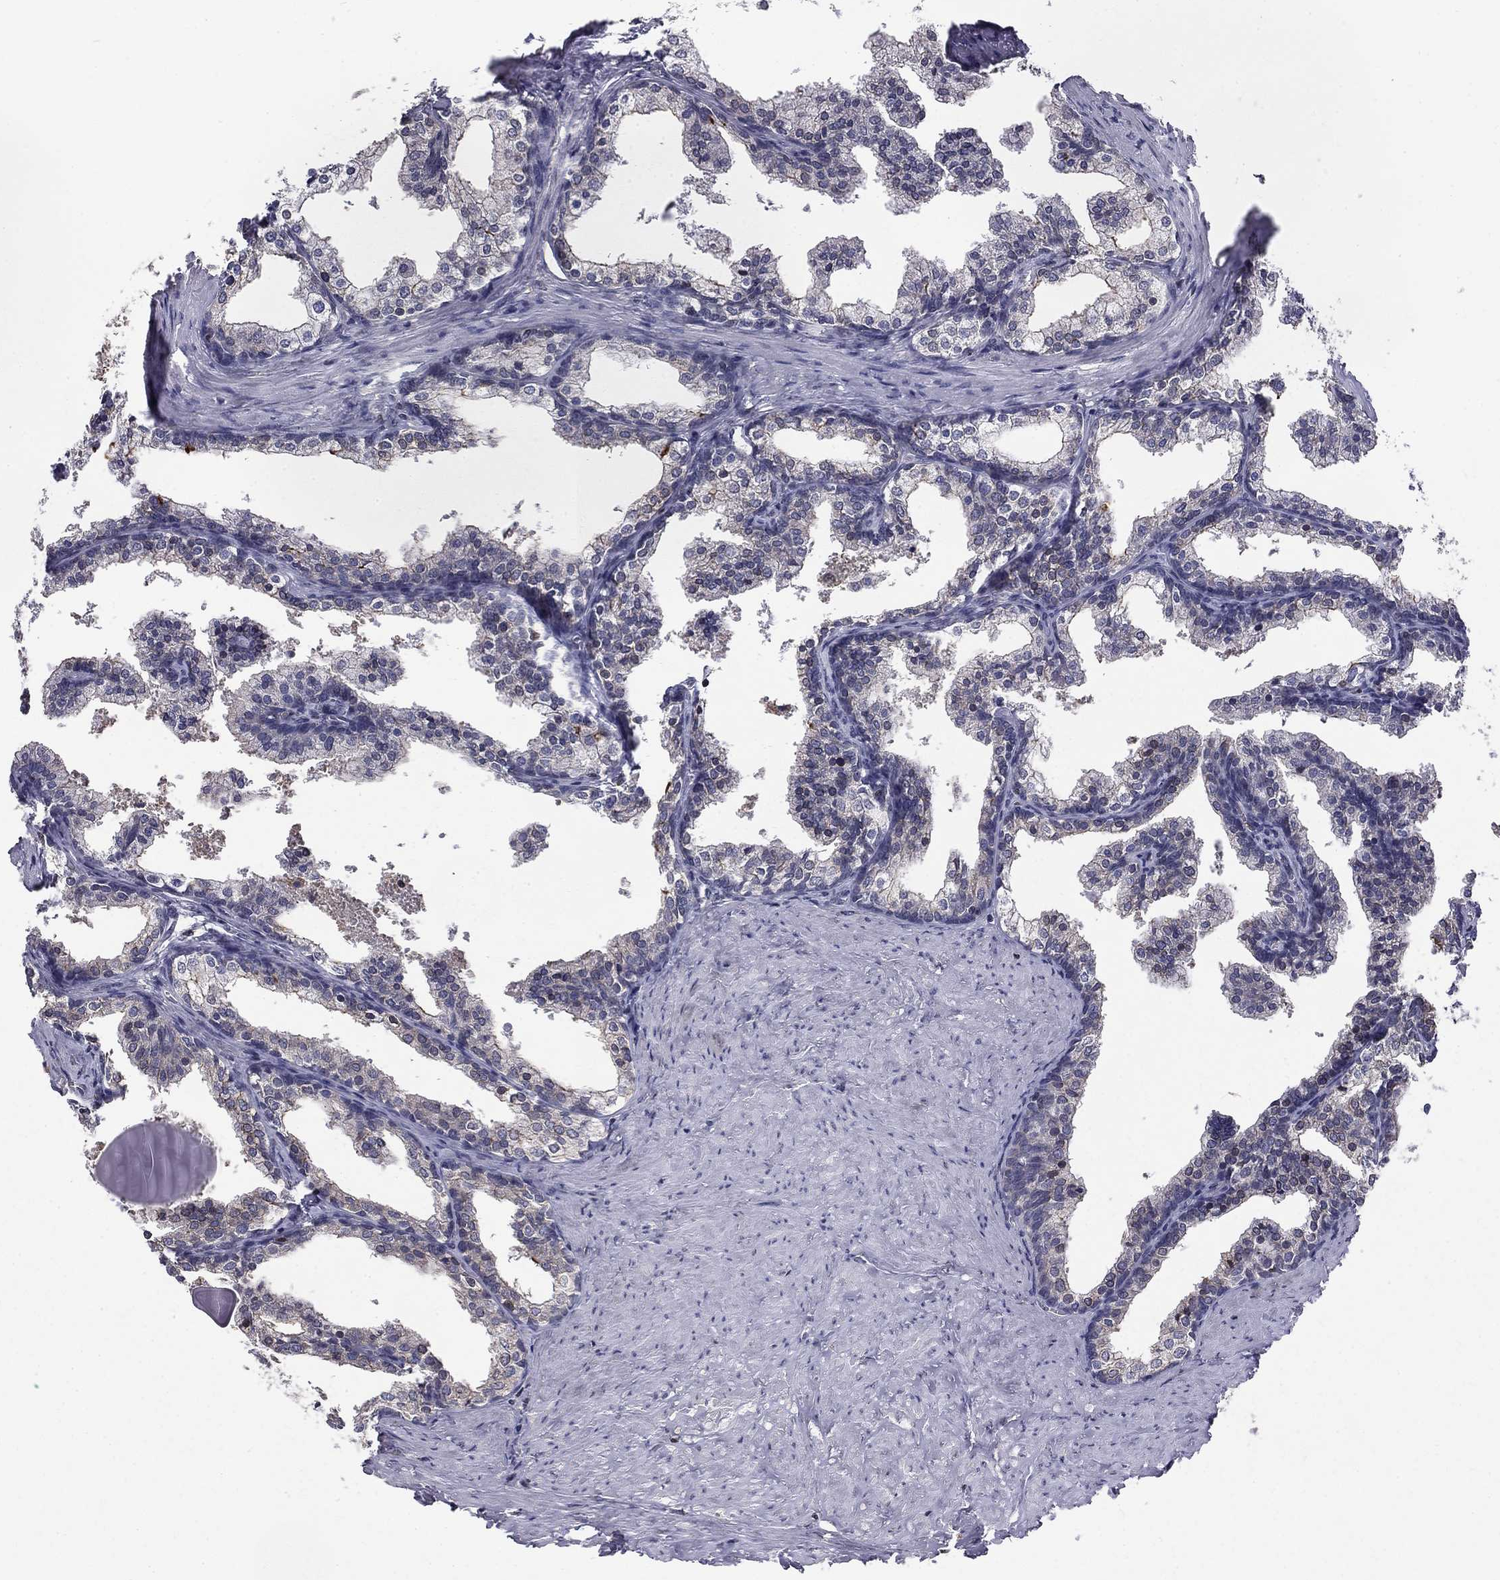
{"staining": {"intensity": "negative", "quantity": "none", "location": "none"}, "tissue": "prostate cancer", "cell_type": "Tumor cells", "image_type": "cancer", "snomed": [{"axis": "morphology", "description": "Adenocarcinoma, NOS"}, {"axis": "topography", "description": "Prostate and seminal vesicle, NOS"}], "caption": "High power microscopy micrograph of an IHC photomicrograph of prostate adenocarcinoma, revealing no significant staining in tumor cells.", "gene": "HSPB2", "patient": {"sex": "male", "age": 63}}